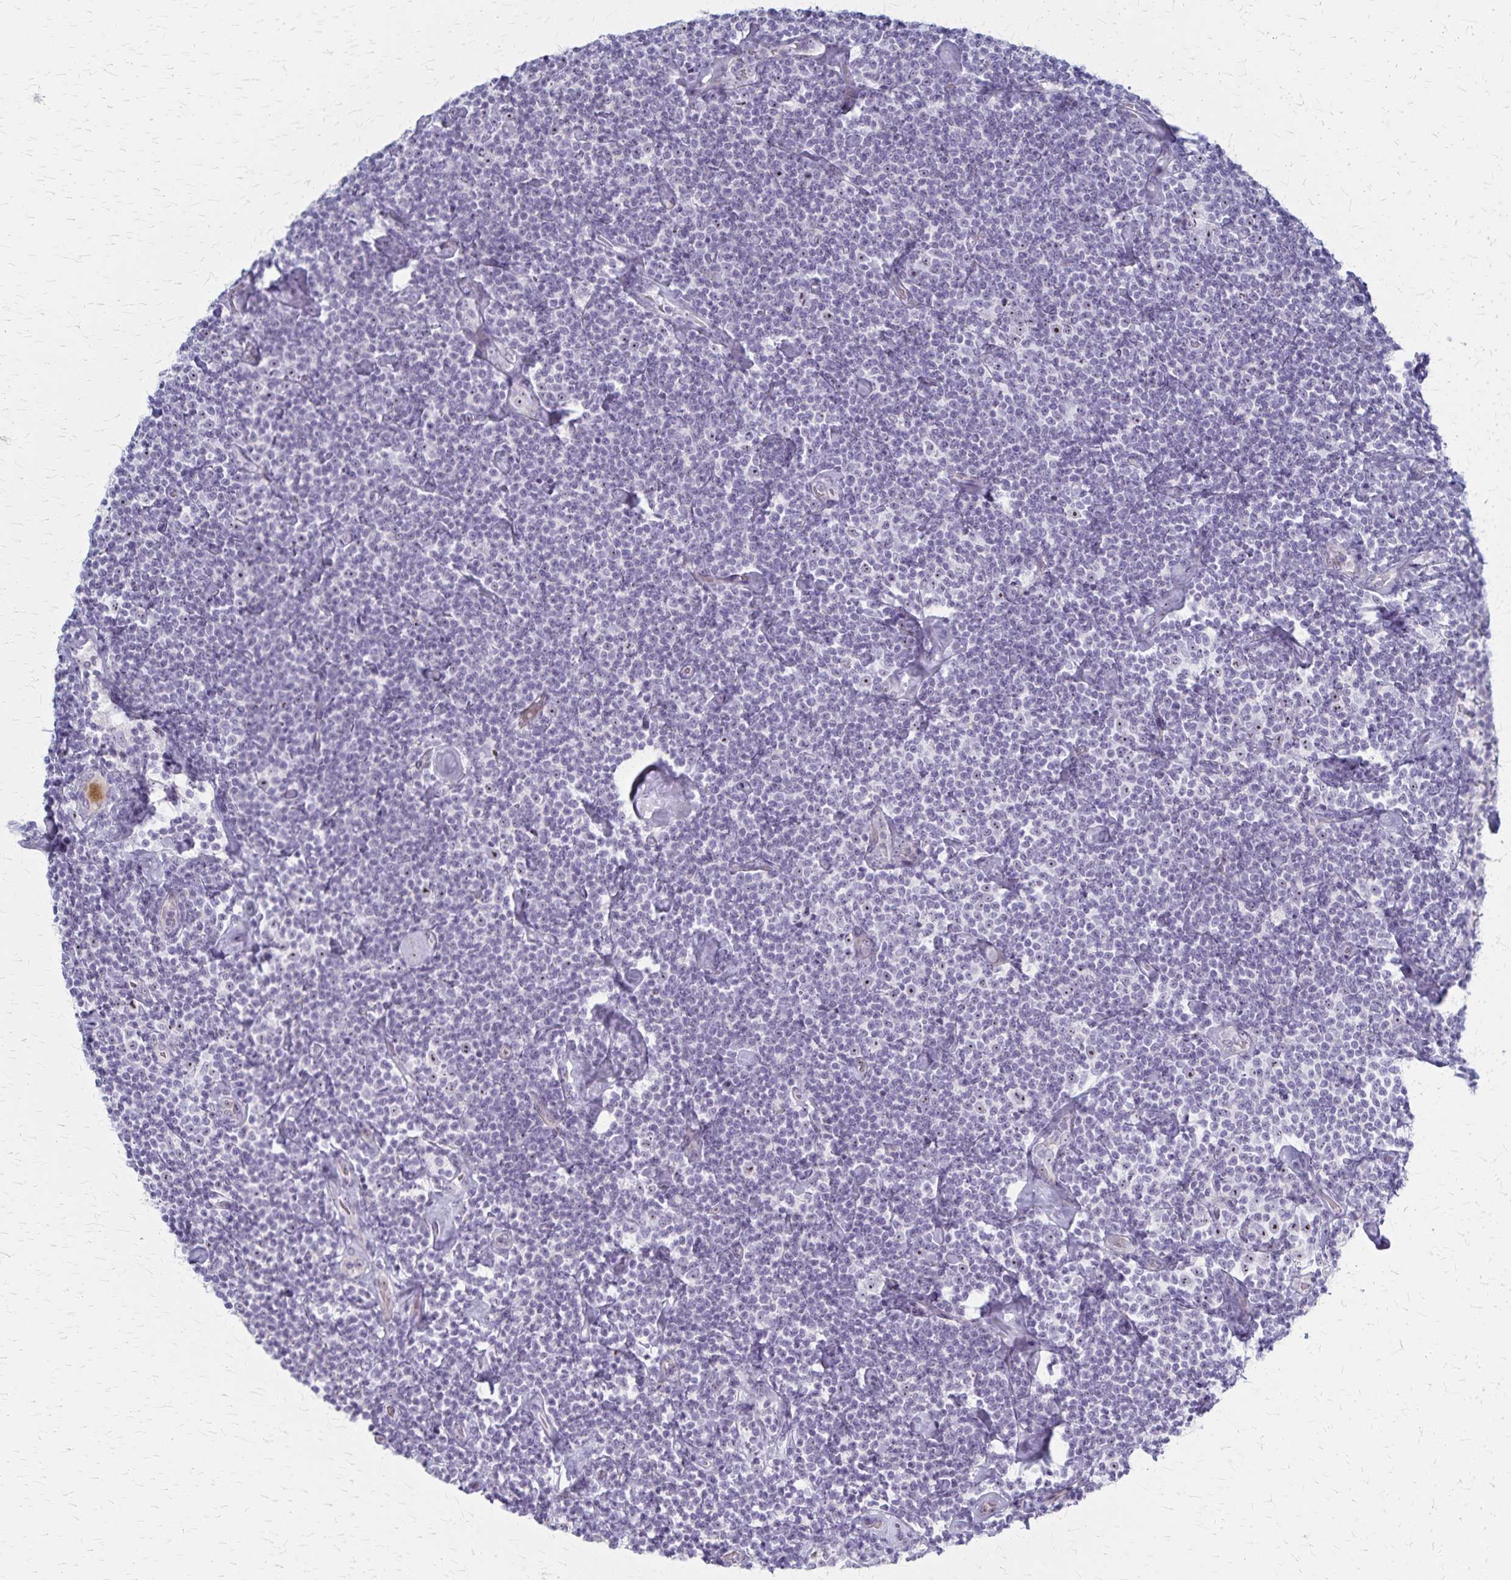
{"staining": {"intensity": "weak", "quantity": "<25%", "location": "nuclear"}, "tissue": "lymphoma", "cell_type": "Tumor cells", "image_type": "cancer", "snomed": [{"axis": "morphology", "description": "Malignant lymphoma, non-Hodgkin's type, Low grade"}, {"axis": "topography", "description": "Lymph node"}], "caption": "The IHC histopathology image has no significant expression in tumor cells of low-grade malignant lymphoma, non-Hodgkin's type tissue.", "gene": "DLK2", "patient": {"sex": "male", "age": 81}}